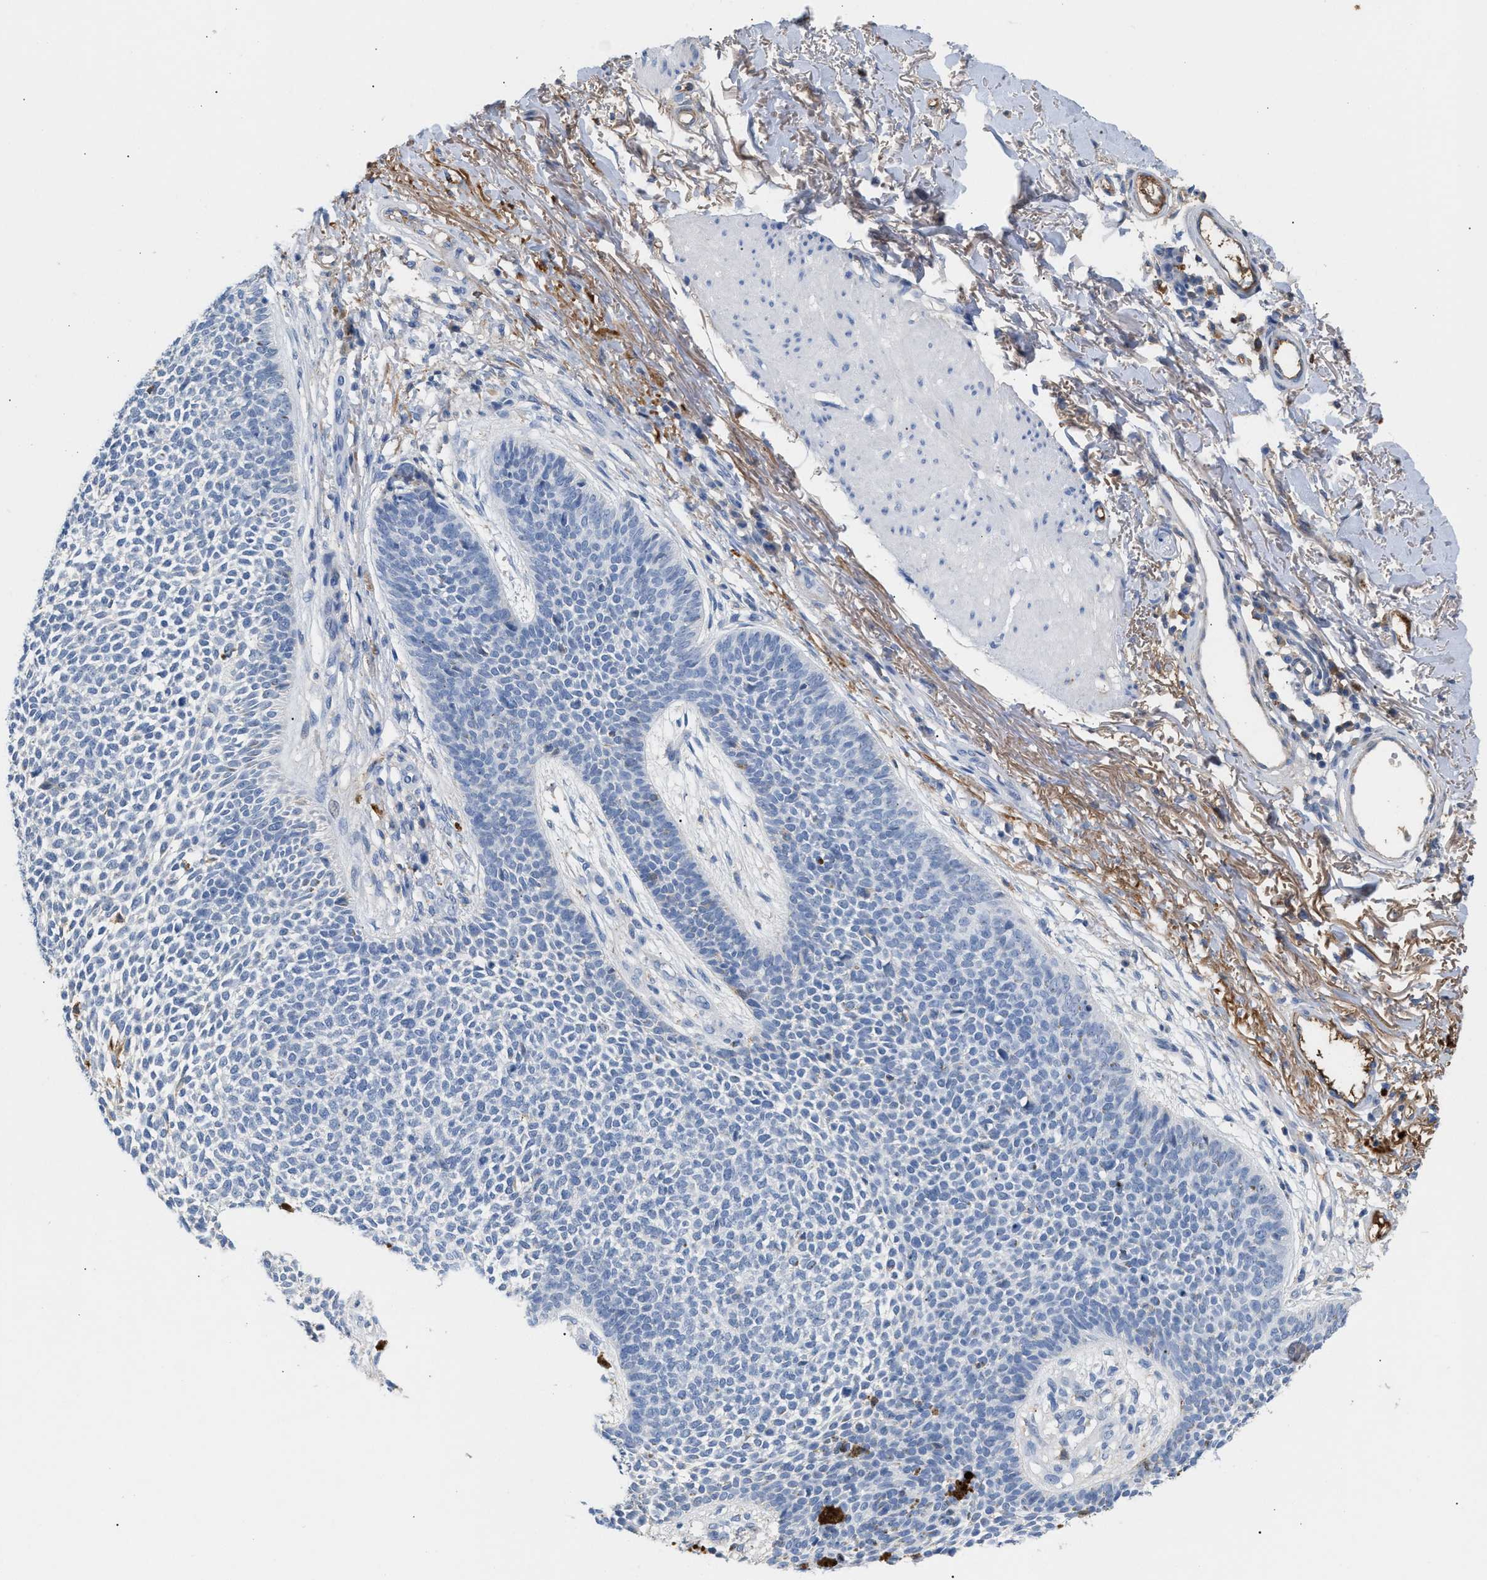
{"staining": {"intensity": "negative", "quantity": "none", "location": "none"}, "tissue": "skin cancer", "cell_type": "Tumor cells", "image_type": "cancer", "snomed": [{"axis": "morphology", "description": "Basal cell carcinoma"}, {"axis": "topography", "description": "Skin"}], "caption": "This photomicrograph is of skin cancer stained with immunohistochemistry (IHC) to label a protein in brown with the nuclei are counter-stained blue. There is no expression in tumor cells. (DAB (3,3'-diaminobenzidine) immunohistochemistry (IHC) visualized using brightfield microscopy, high magnification).", "gene": "APOH", "patient": {"sex": "female", "age": 84}}